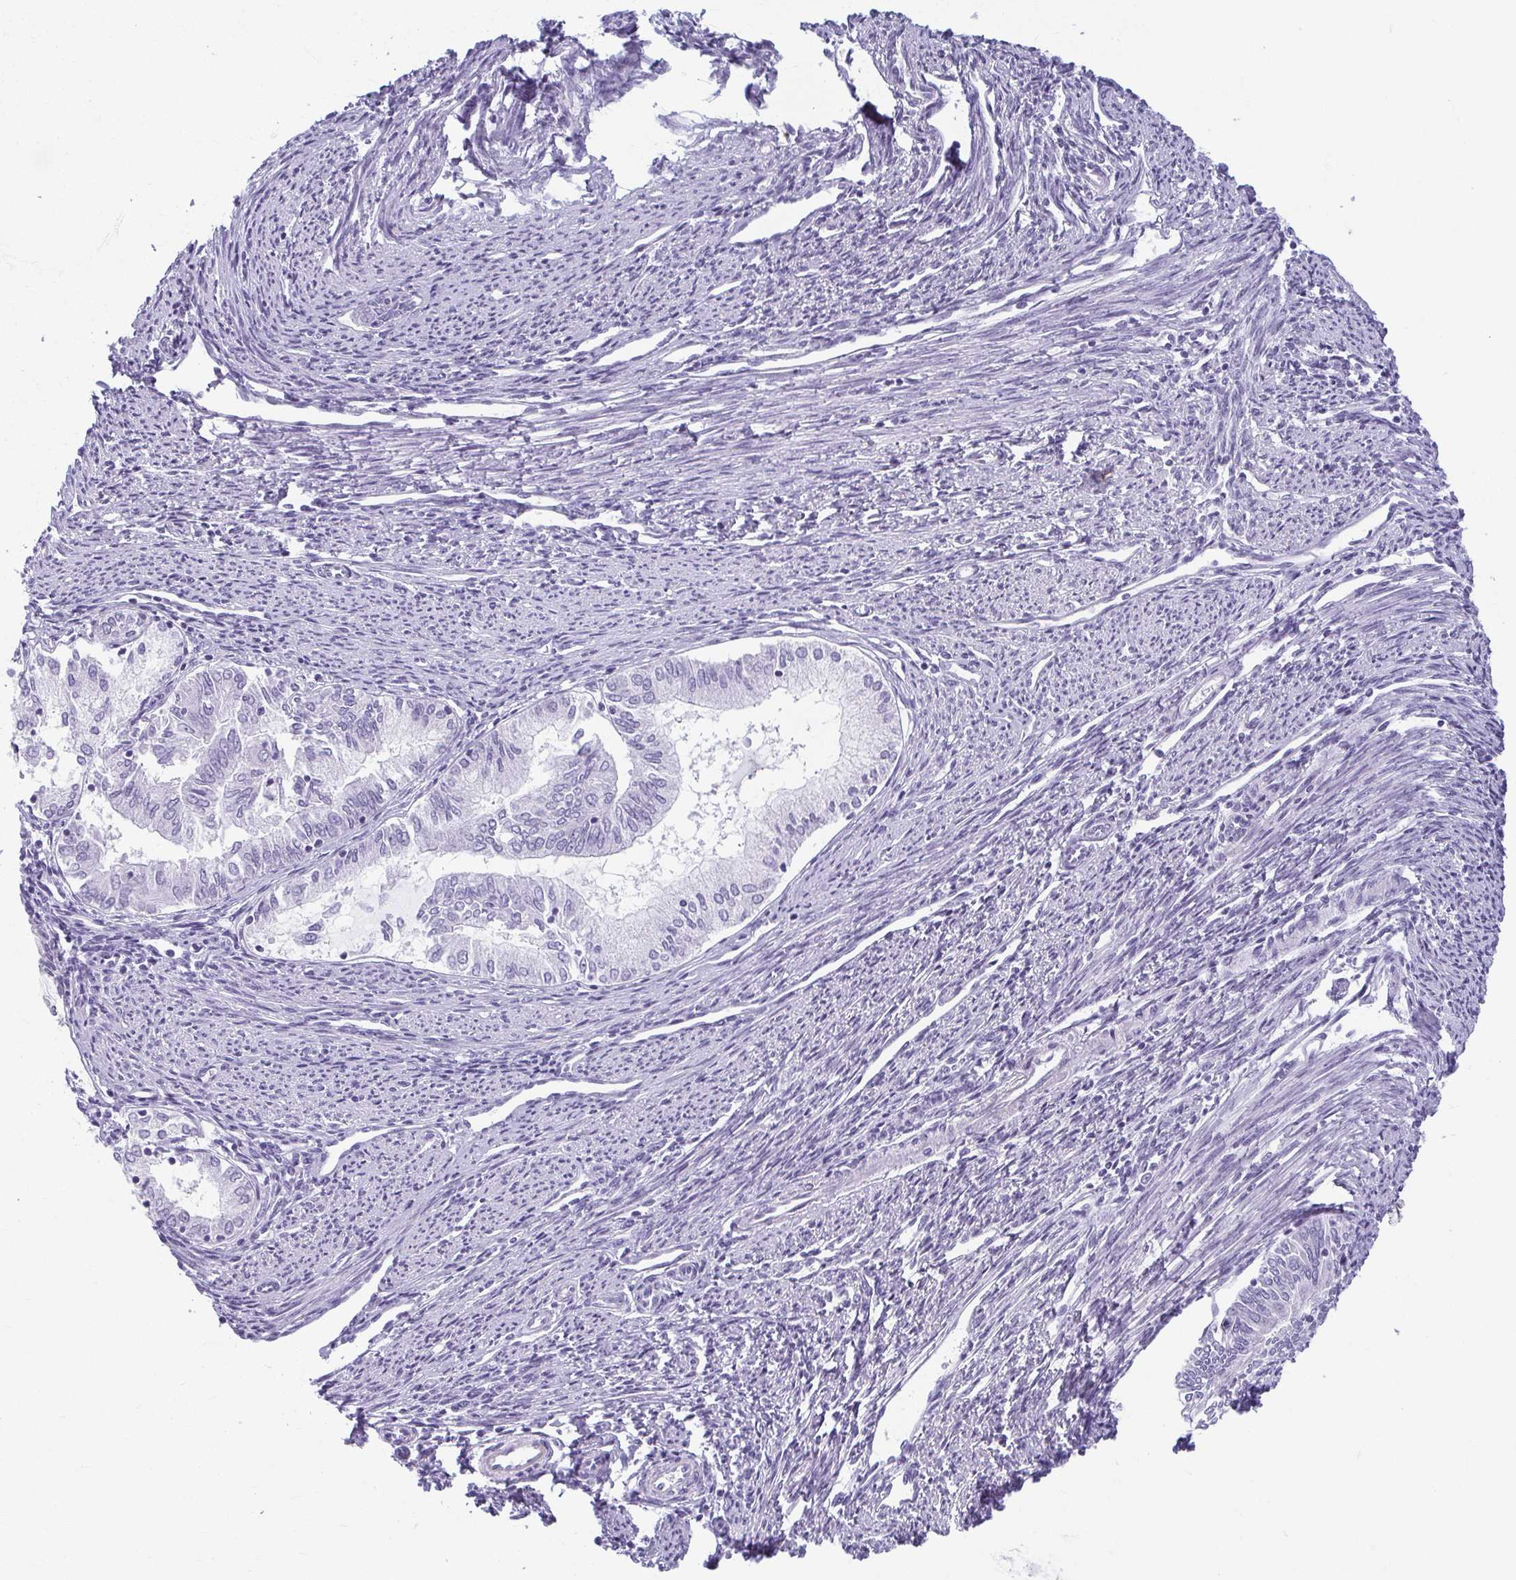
{"staining": {"intensity": "negative", "quantity": "none", "location": "none"}, "tissue": "endometrial cancer", "cell_type": "Tumor cells", "image_type": "cancer", "snomed": [{"axis": "morphology", "description": "Adenocarcinoma, NOS"}, {"axis": "topography", "description": "Endometrium"}], "caption": "Tumor cells show no significant staining in endometrial cancer (adenocarcinoma). (DAB IHC with hematoxylin counter stain).", "gene": "MOBP", "patient": {"sex": "female", "age": 79}}